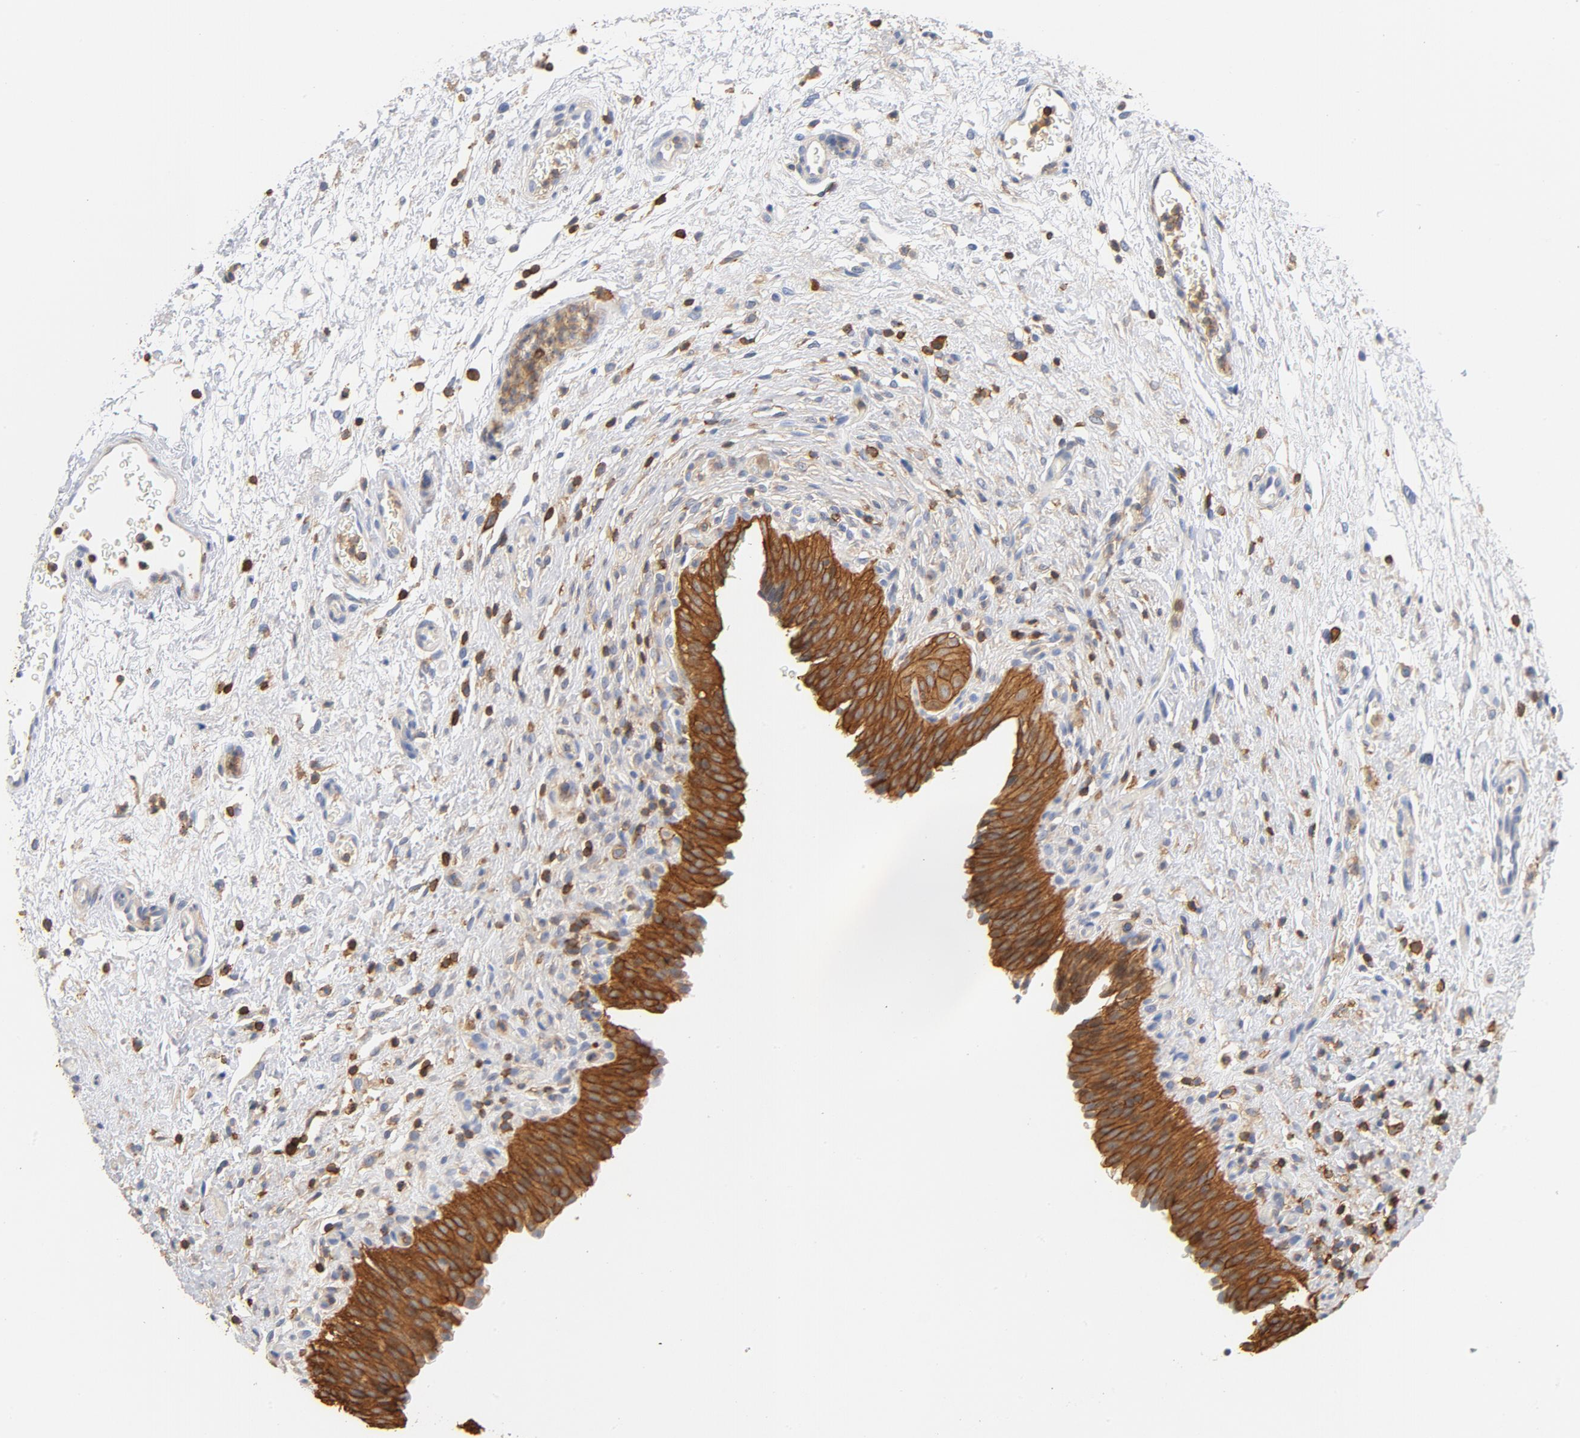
{"staining": {"intensity": "strong", "quantity": ">75%", "location": "cytoplasmic/membranous"}, "tissue": "urinary bladder", "cell_type": "Urothelial cells", "image_type": "normal", "snomed": [{"axis": "morphology", "description": "Normal tissue, NOS"}, {"axis": "topography", "description": "Urinary bladder"}], "caption": "Protein staining of normal urinary bladder displays strong cytoplasmic/membranous expression in approximately >75% of urothelial cells. (DAB IHC with brightfield microscopy, high magnification).", "gene": "EZR", "patient": {"sex": "male", "age": 51}}